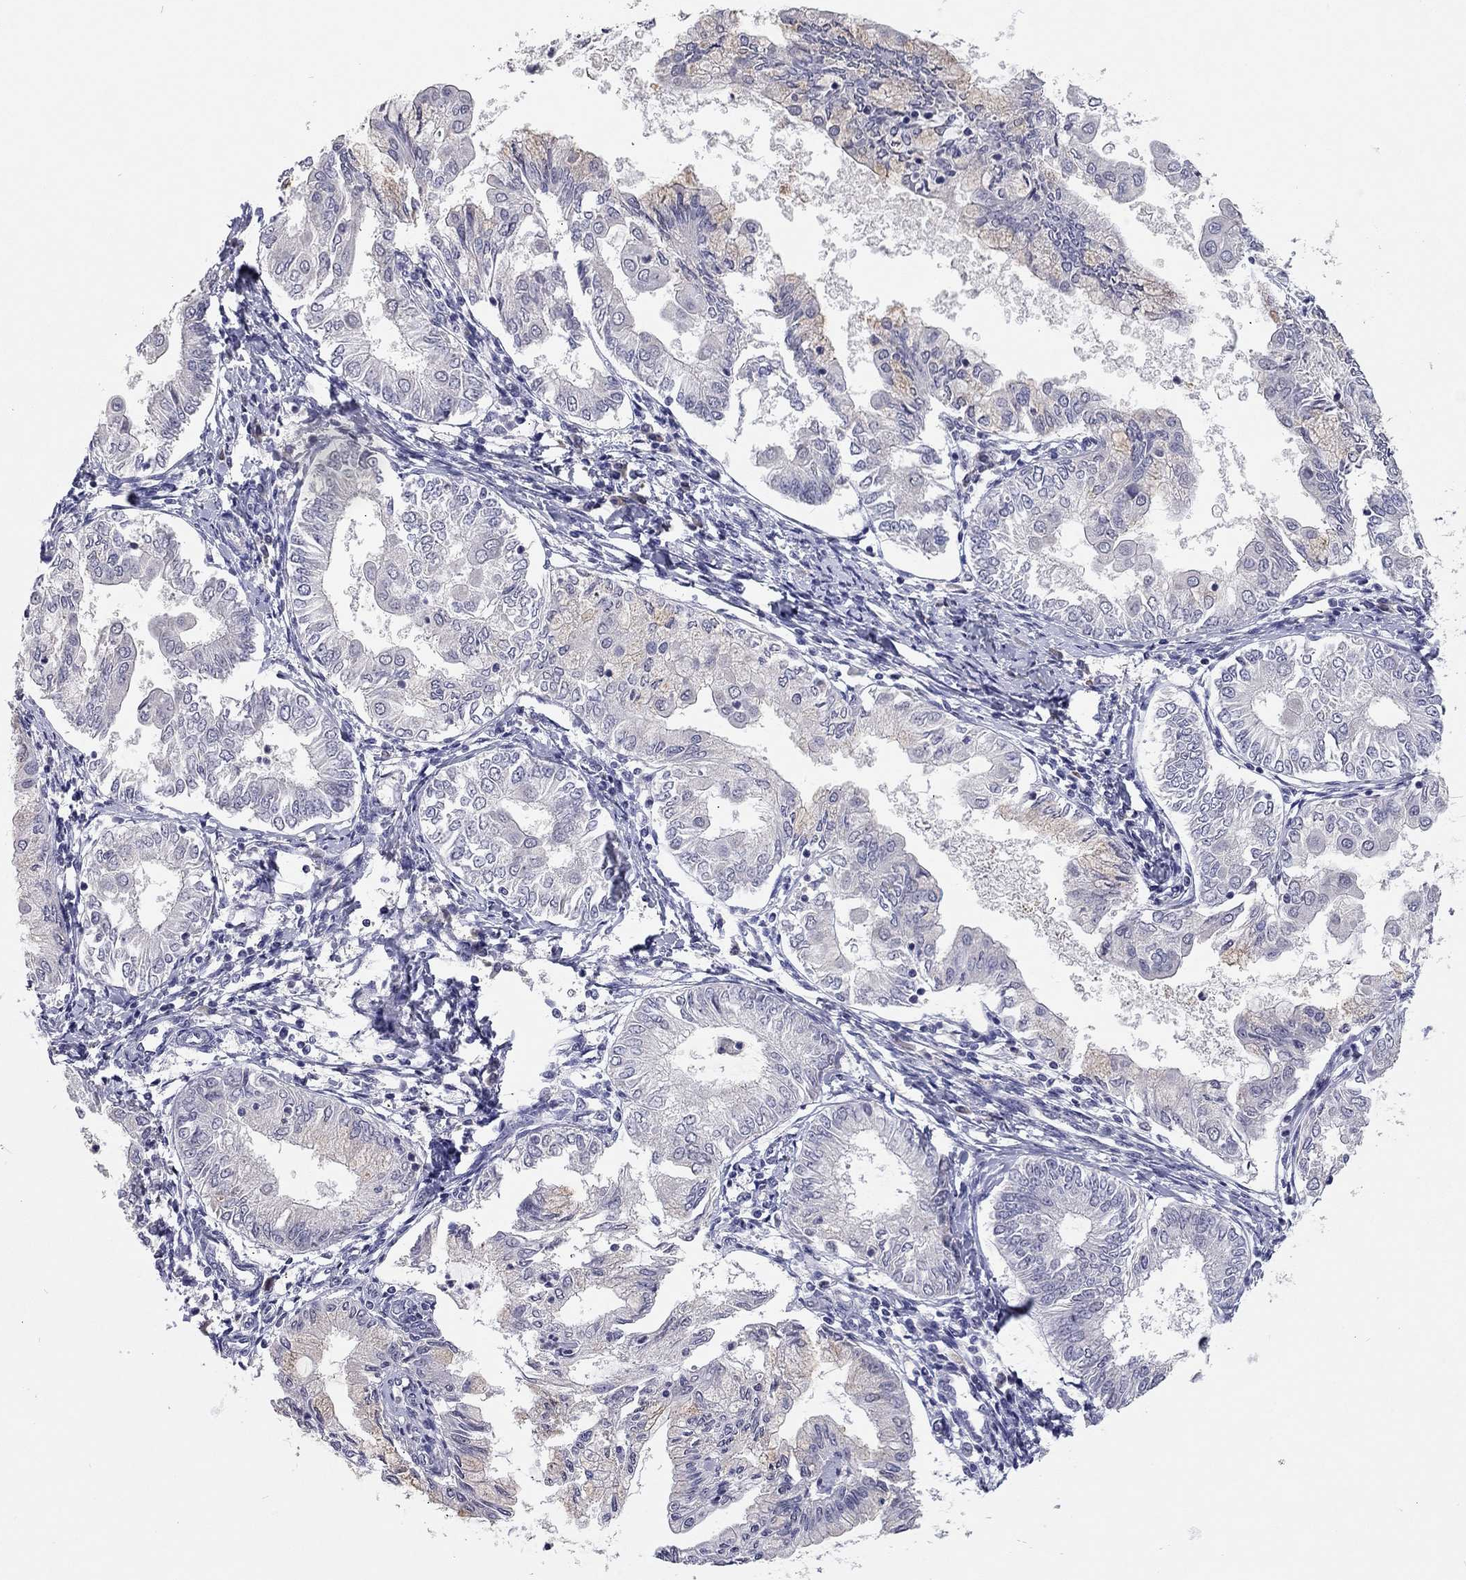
{"staining": {"intensity": "negative", "quantity": "none", "location": "none"}, "tissue": "endometrial cancer", "cell_type": "Tumor cells", "image_type": "cancer", "snomed": [{"axis": "morphology", "description": "Adenocarcinoma, NOS"}, {"axis": "topography", "description": "Endometrium"}], "caption": "DAB immunohistochemical staining of human adenocarcinoma (endometrial) exhibits no significant staining in tumor cells.", "gene": "SCARB1", "patient": {"sex": "female", "age": 68}}